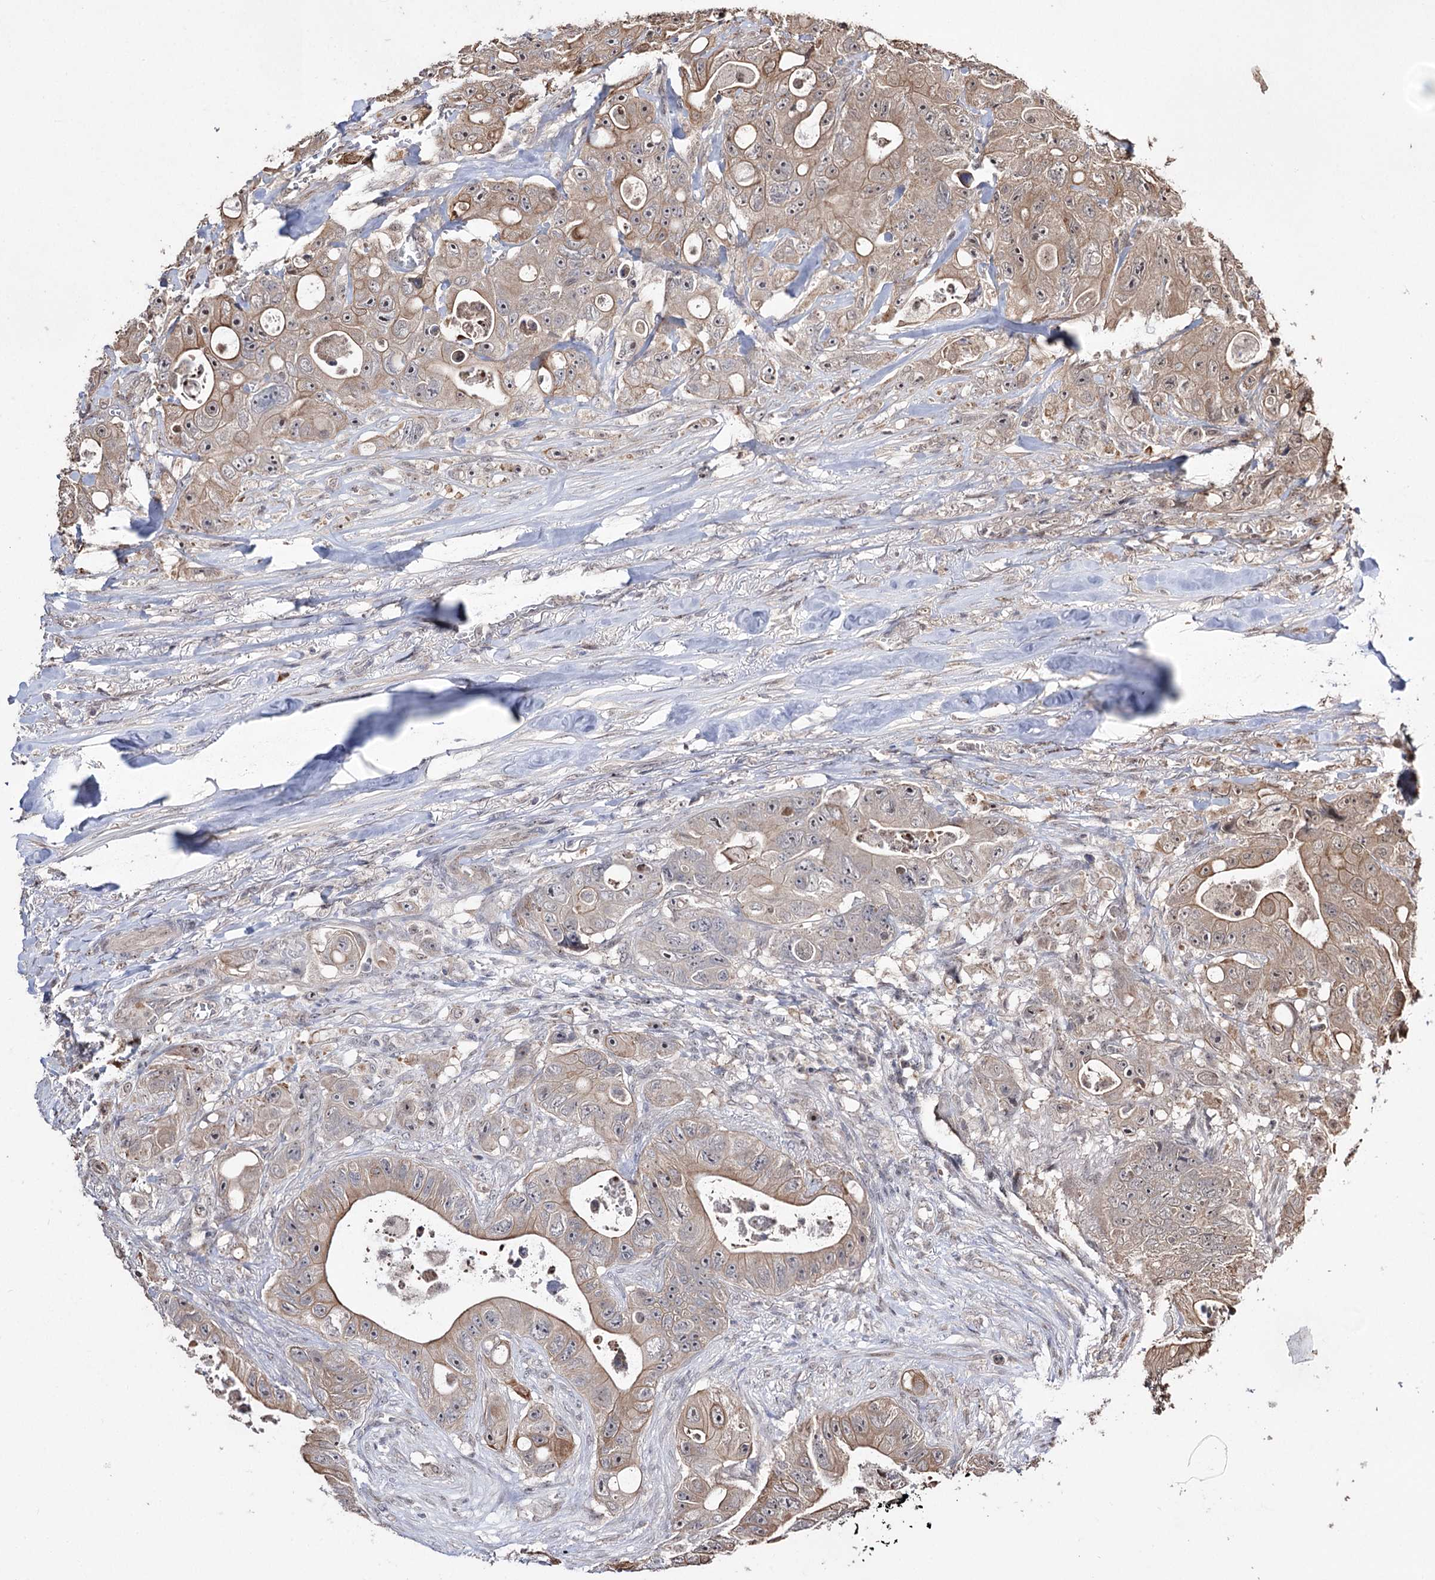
{"staining": {"intensity": "moderate", "quantity": "25%-75%", "location": "cytoplasmic/membranous"}, "tissue": "colorectal cancer", "cell_type": "Tumor cells", "image_type": "cancer", "snomed": [{"axis": "morphology", "description": "Adenocarcinoma, NOS"}, {"axis": "topography", "description": "Colon"}], "caption": "The micrograph reveals a brown stain indicating the presence of a protein in the cytoplasmic/membranous of tumor cells in colorectal cancer.", "gene": "CPNE8", "patient": {"sex": "female", "age": 46}}